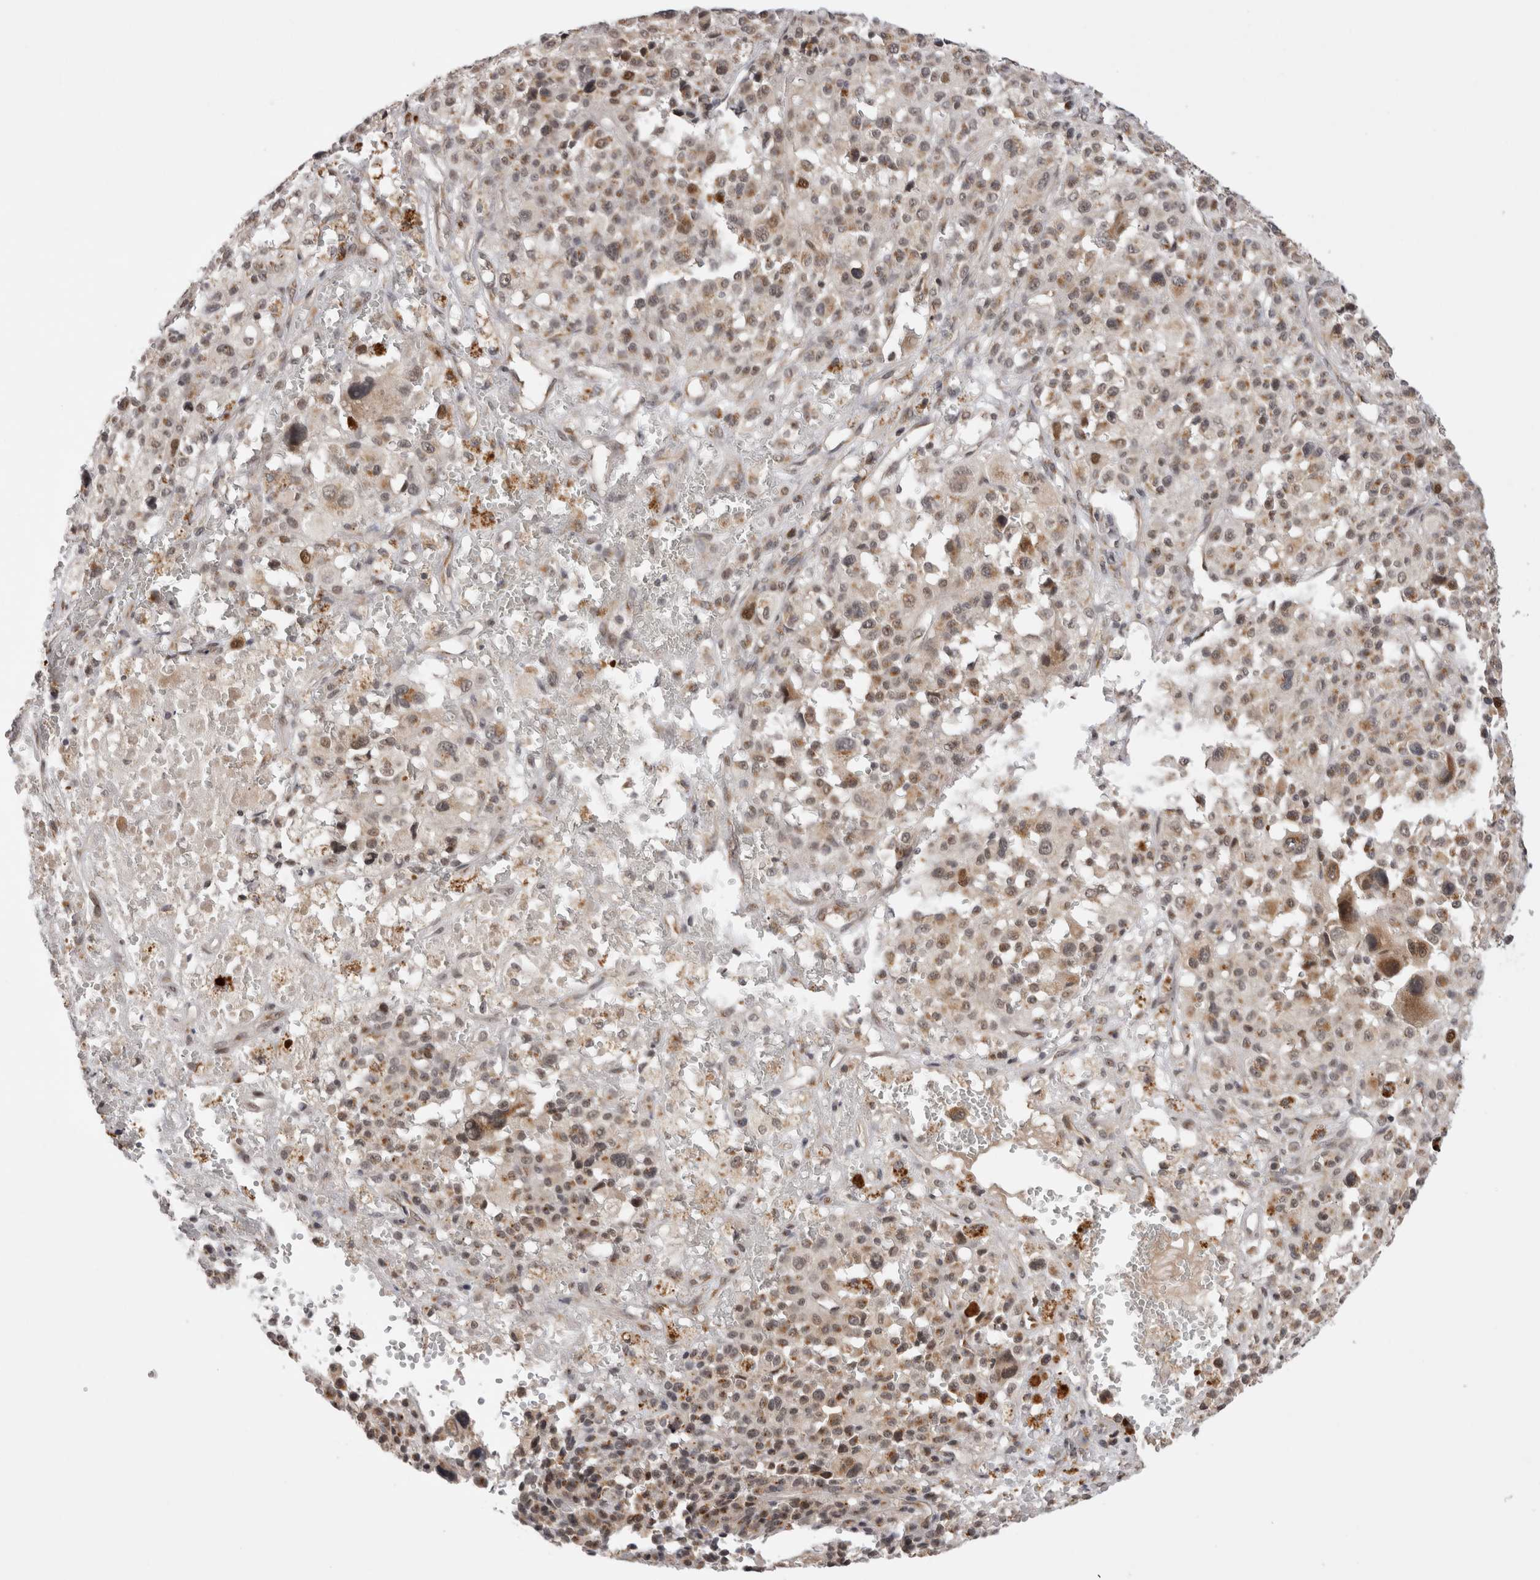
{"staining": {"intensity": "moderate", "quantity": ">75%", "location": "nuclear"}, "tissue": "melanoma", "cell_type": "Tumor cells", "image_type": "cancer", "snomed": [{"axis": "morphology", "description": "Malignant melanoma, Metastatic site"}, {"axis": "topography", "description": "Skin"}], "caption": "Tumor cells display moderate nuclear expression in approximately >75% of cells in malignant melanoma (metastatic site).", "gene": "TMEM65", "patient": {"sex": "female", "age": 74}}